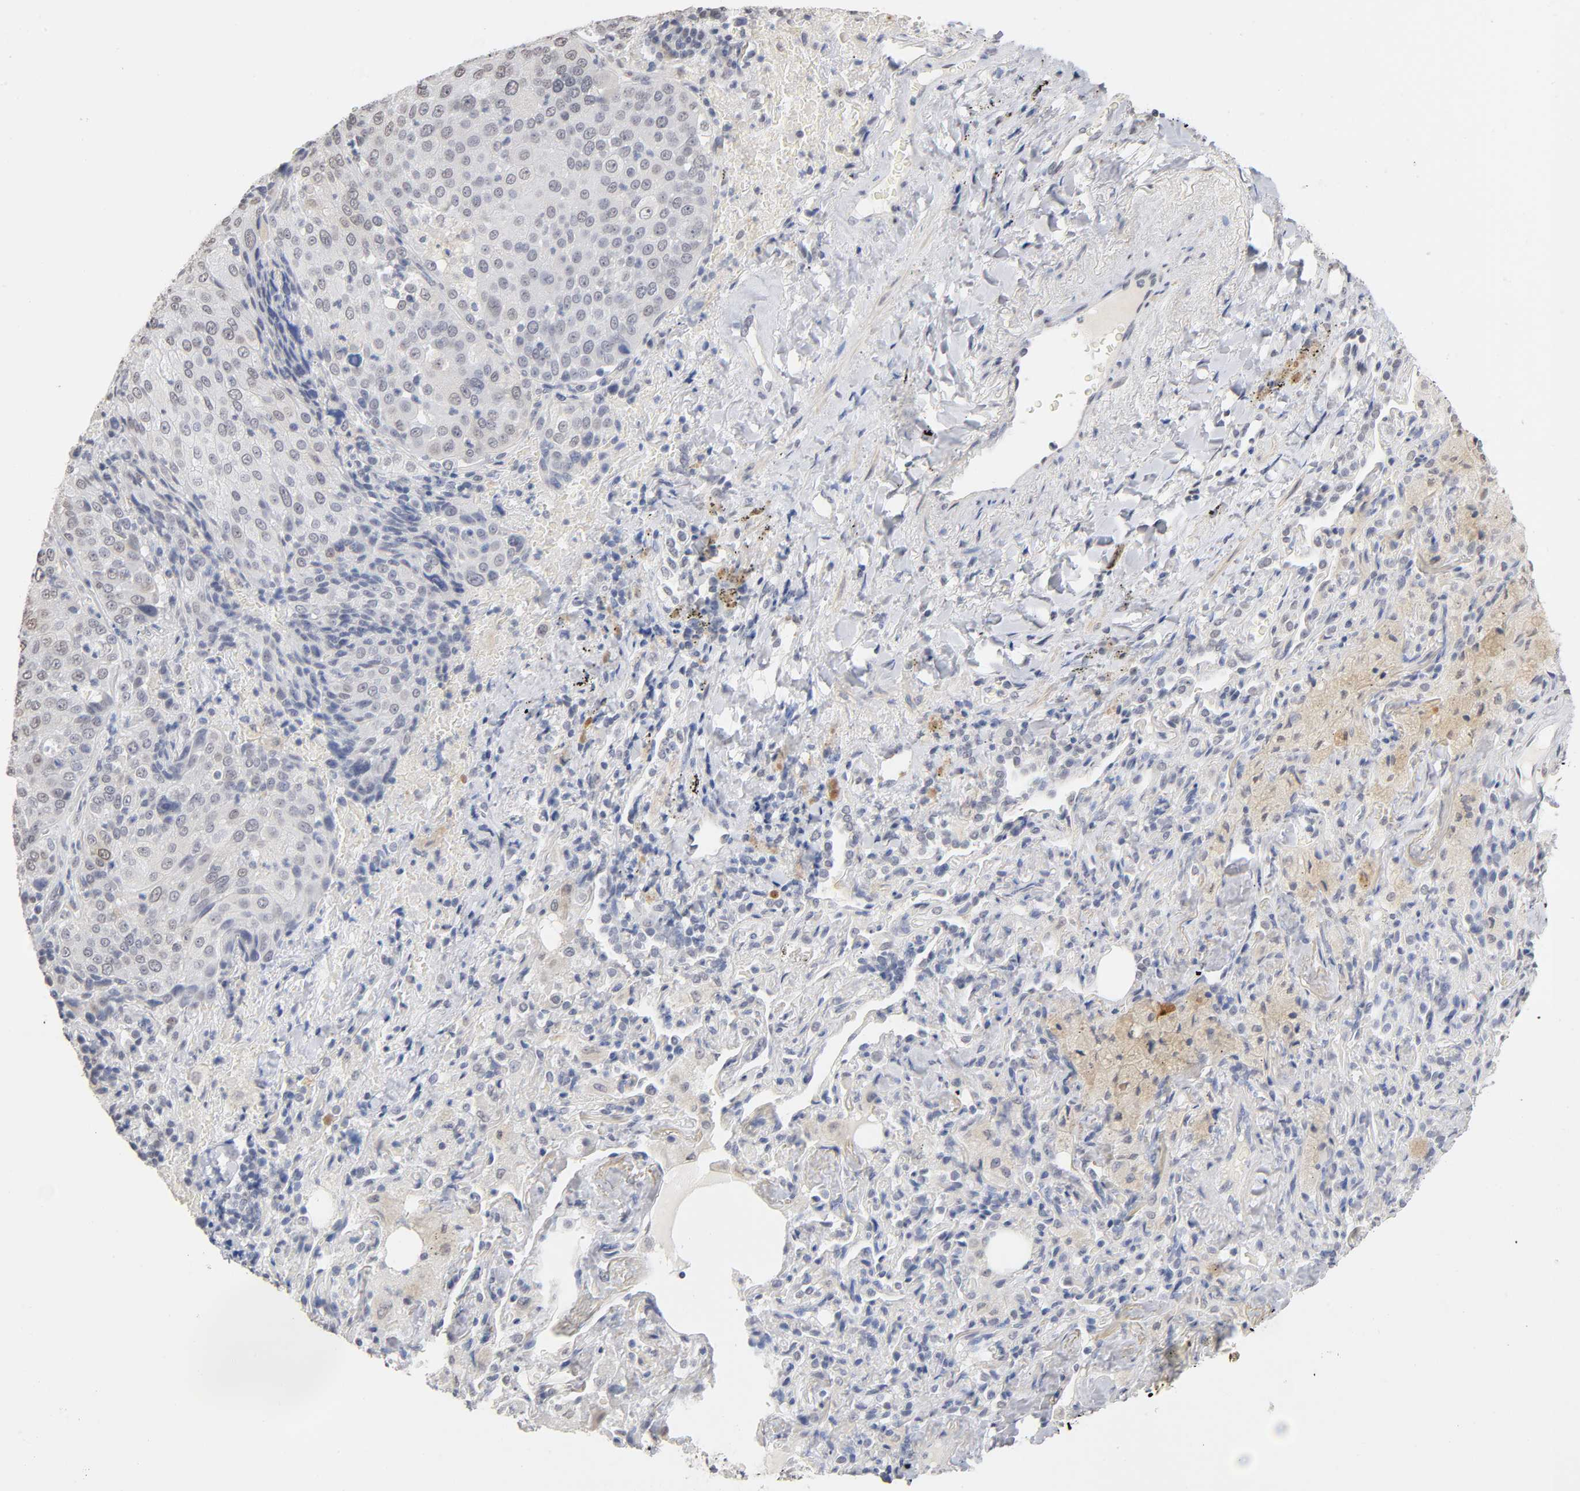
{"staining": {"intensity": "weak", "quantity": "<25%", "location": "nuclear"}, "tissue": "lung cancer", "cell_type": "Tumor cells", "image_type": "cancer", "snomed": [{"axis": "morphology", "description": "Squamous cell carcinoma, NOS"}, {"axis": "topography", "description": "Lung"}], "caption": "Lung cancer (squamous cell carcinoma) stained for a protein using immunohistochemistry exhibits no positivity tumor cells.", "gene": "CRABP2", "patient": {"sex": "male", "age": 54}}